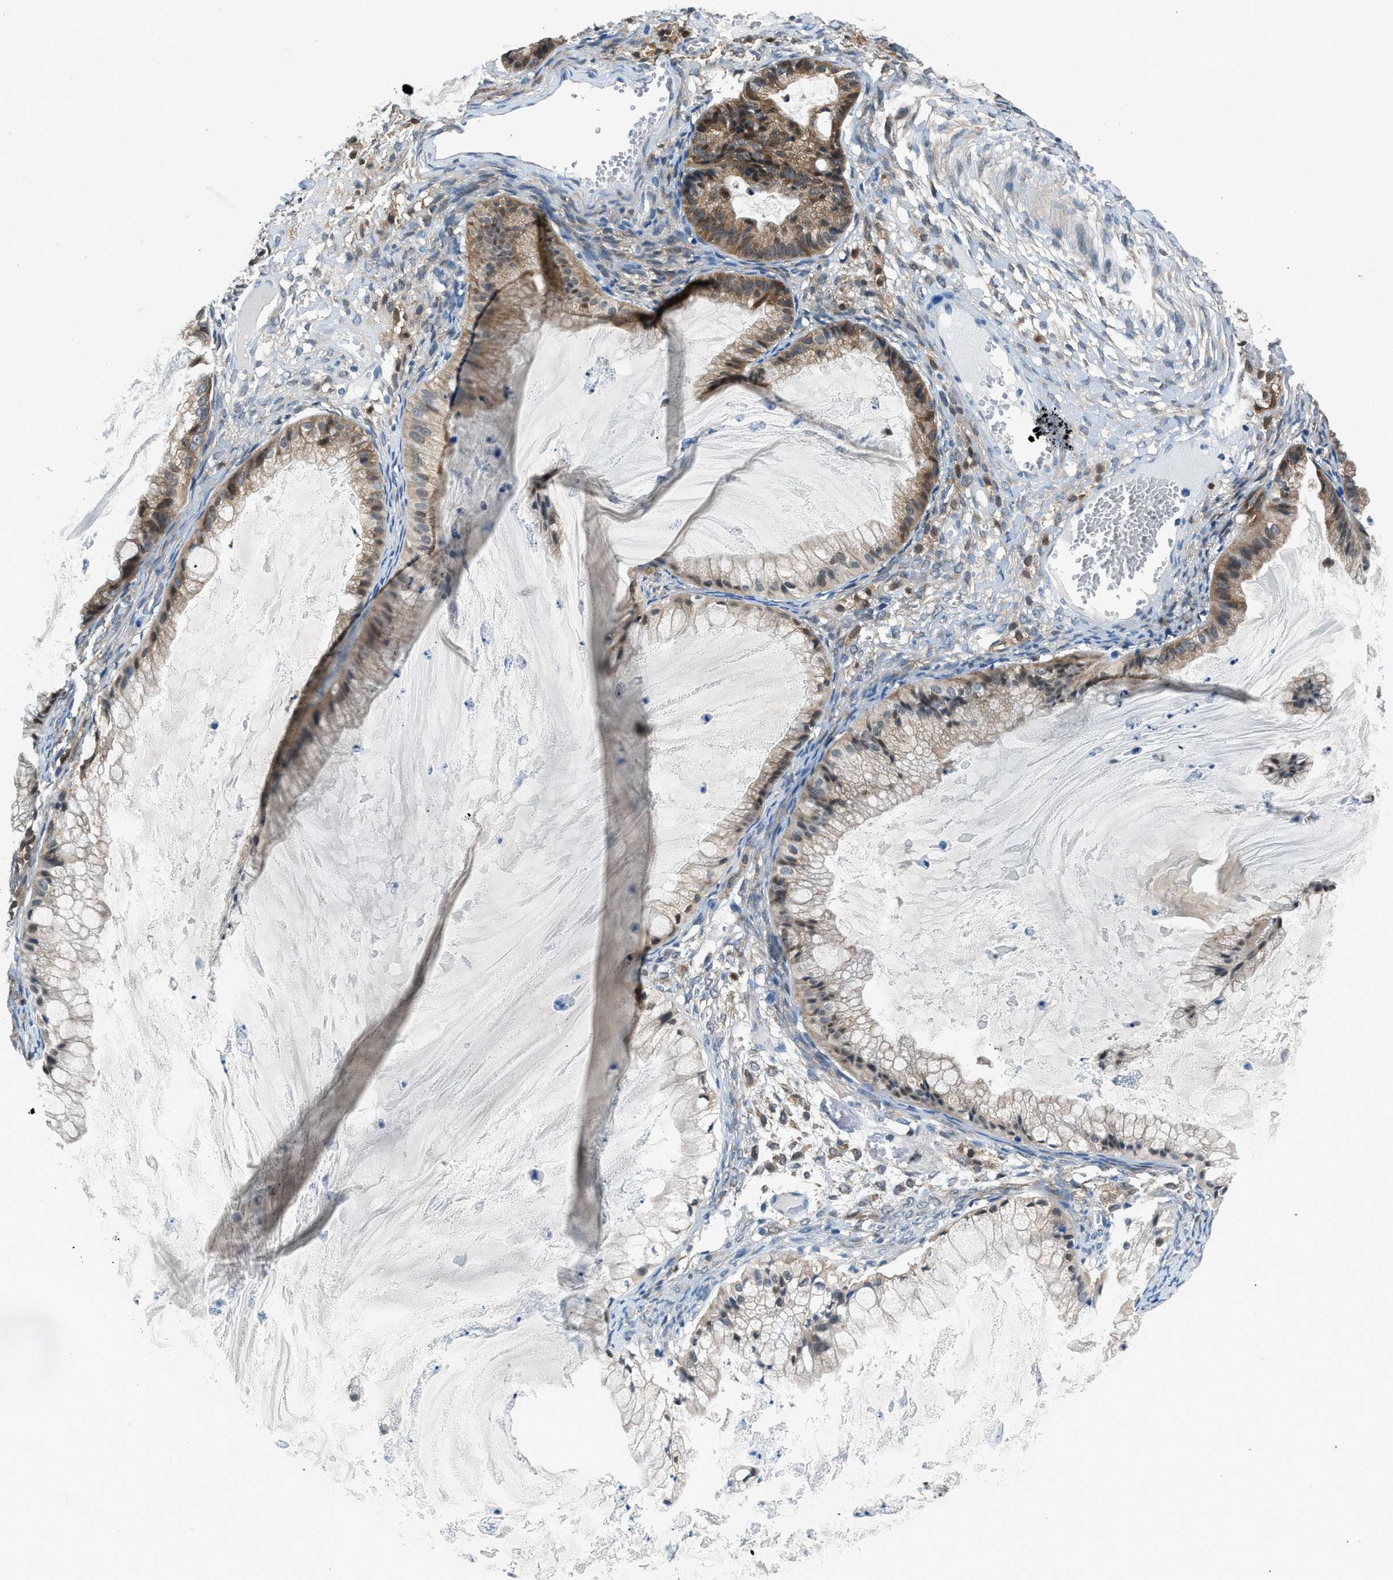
{"staining": {"intensity": "moderate", "quantity": ">75%", "location": "cytoplasmic/membranous"}, "tissue": "ovarian cancer", "cell_type": "Tumor cells", "image_type": "cancer", "snomed": [{"axis": "morphology", "description": "Cystadenocarcinoma, mucinous, NOS"}, {"axis": "topography", "description": "Ovary"}], "caption": "This photomicrograph displays ovarian cancer (mucinous cystadenocarcinoma) stained with immunohistochemistry to label a protein in brown. The cytoplasmic/membranous of tumor cells show moderate positivity for the protein. Nuclei are counter-stained blue.", "gene": "ACP1", "patient": {"sex": "female", "age": 57}}